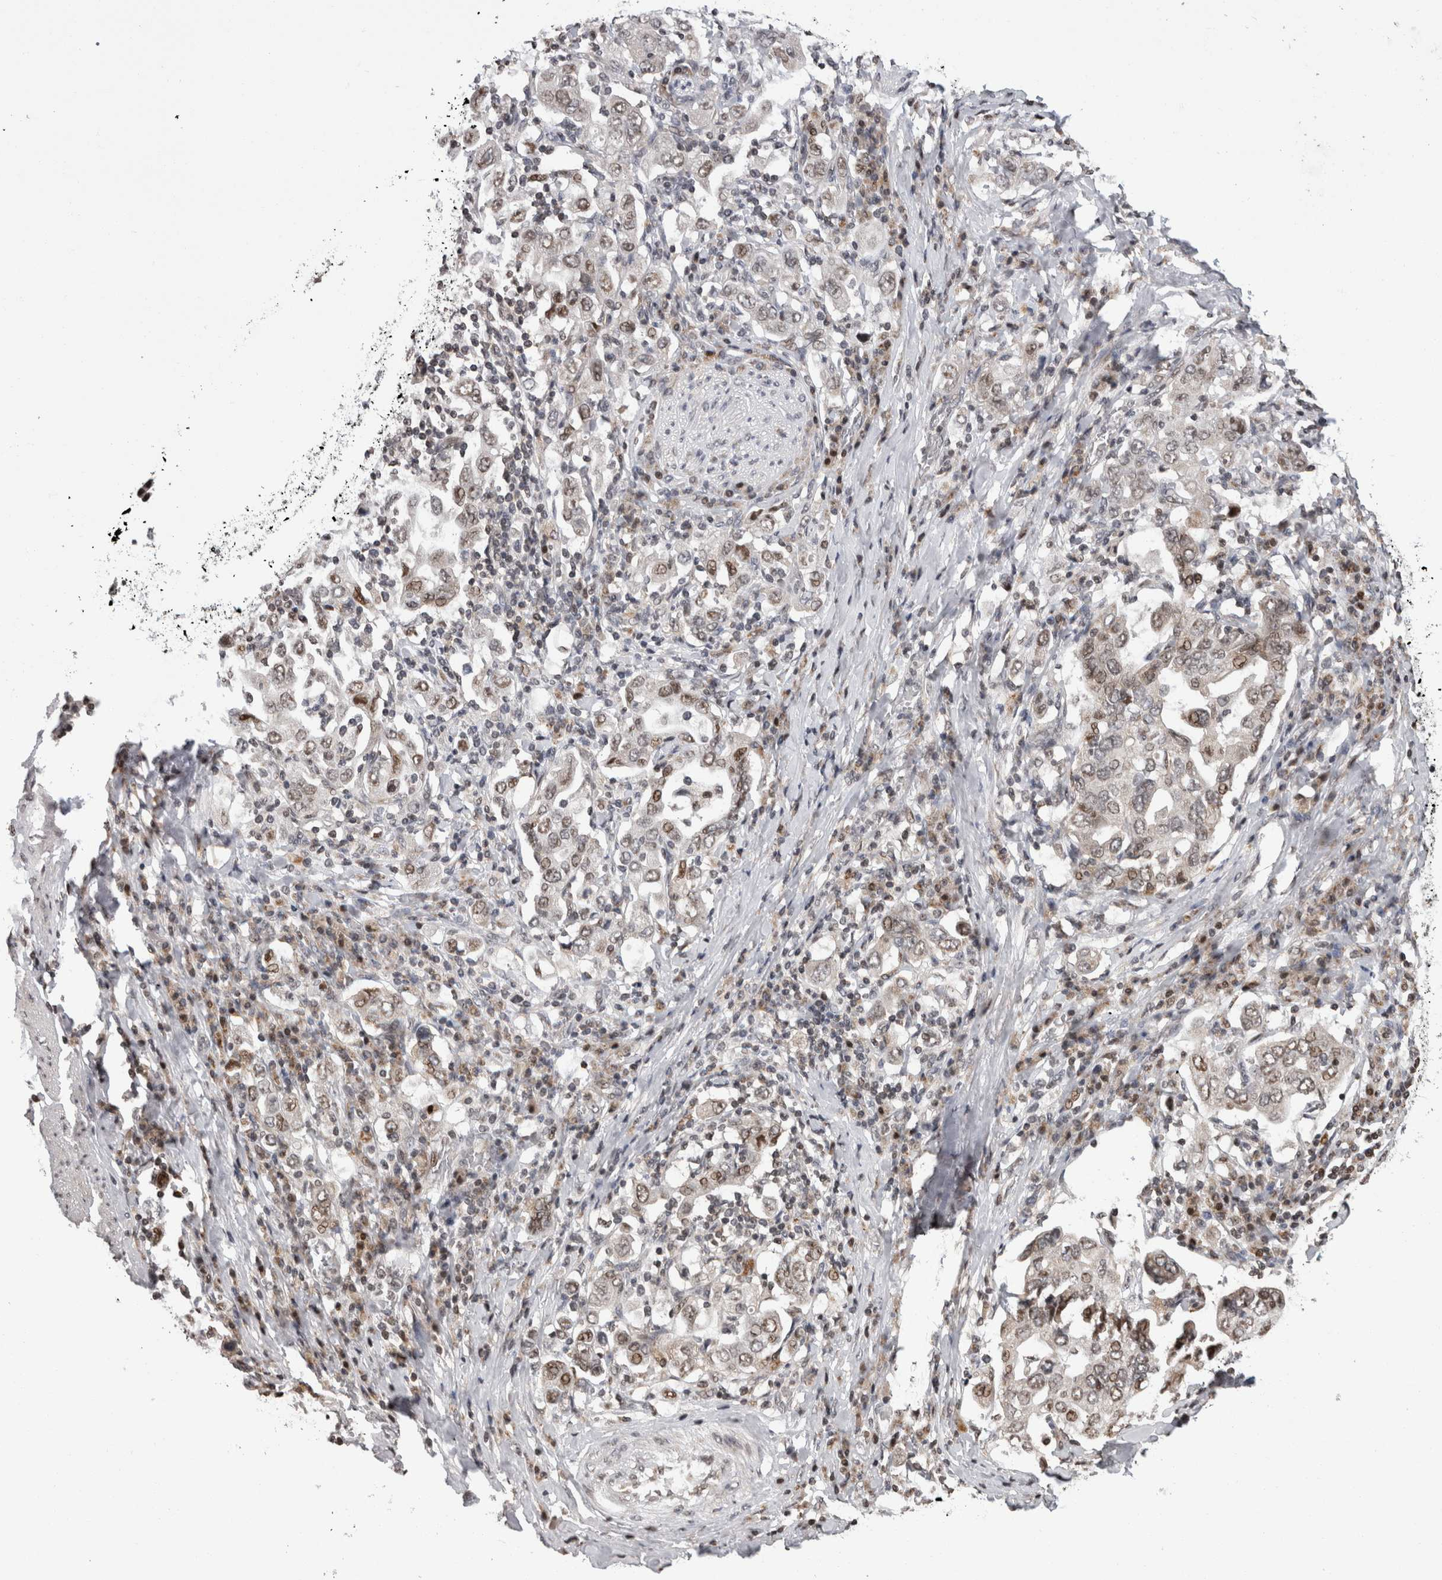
{"staining": {"intensity": "weak", "quantity": "25%-75%", "location": "nuclear"}, "tissue": "stomach cancer", "cell_type": "Tumor cells", "image_type": "cancer", "snomed": [{"axis": "morphology", "description": "Adenocarcinoma, NOS"}, {"axis": "topography", "description": "Stomach, upper"}], "caption": "High-power microscopy captured an IHC micrograph of stomach cancer (adenocarcinoma), revealing weak nuclear positivity in about 25%-75% of tumor cells. (DAB = brown stain, brightfield microscopy at high magnification).", "gene": "ZBTB11", "patient": {"sex": "male", "age": 62}}